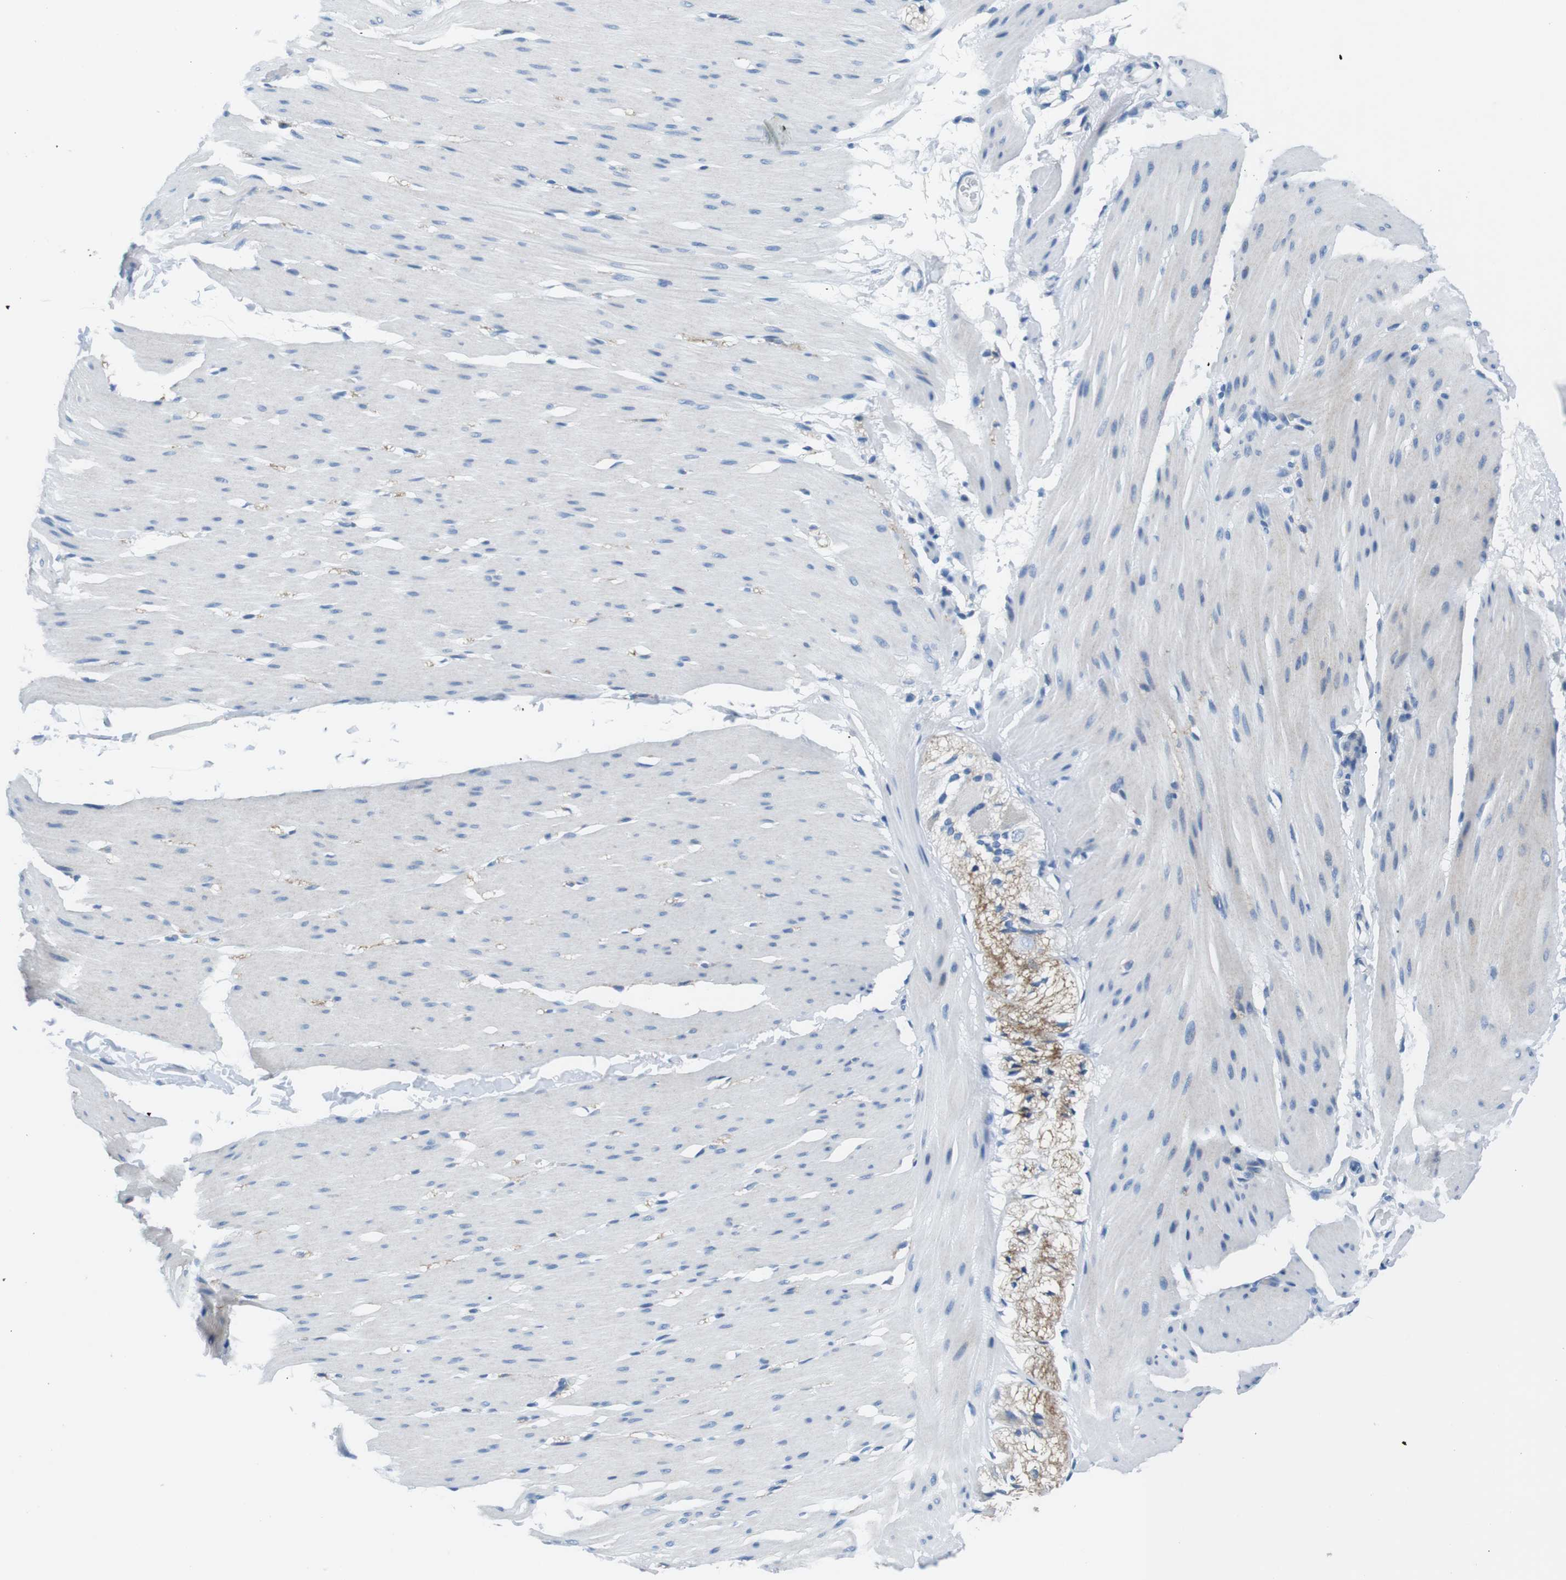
{"staining": {"intensity": "negative", "quantity": "none", "location": "none"}, "tissue": "smooth muscle", "cell_type": "Smooth muscle cells", "image_type": "normal", "snomed": [{"axis": "morphology", "description": "Normal tissue, NOS"}, {"axis": "topography", "description": "Smooth muscle"}, {"axis": "topography", "description": "Colon"}], "caption": "The immunohistochemistry (IHC) image has no significant positivity in smooth muscle cells of smooth muscle. (Stains: DAB (3,3'-diaminobenzidine) immunohistochemistry with hematoxylin counter stain, Microscopy: brightfield microscopy at high magnification).", "gene": "MUC2", "patient": {"sex": "male", "age": 67}}